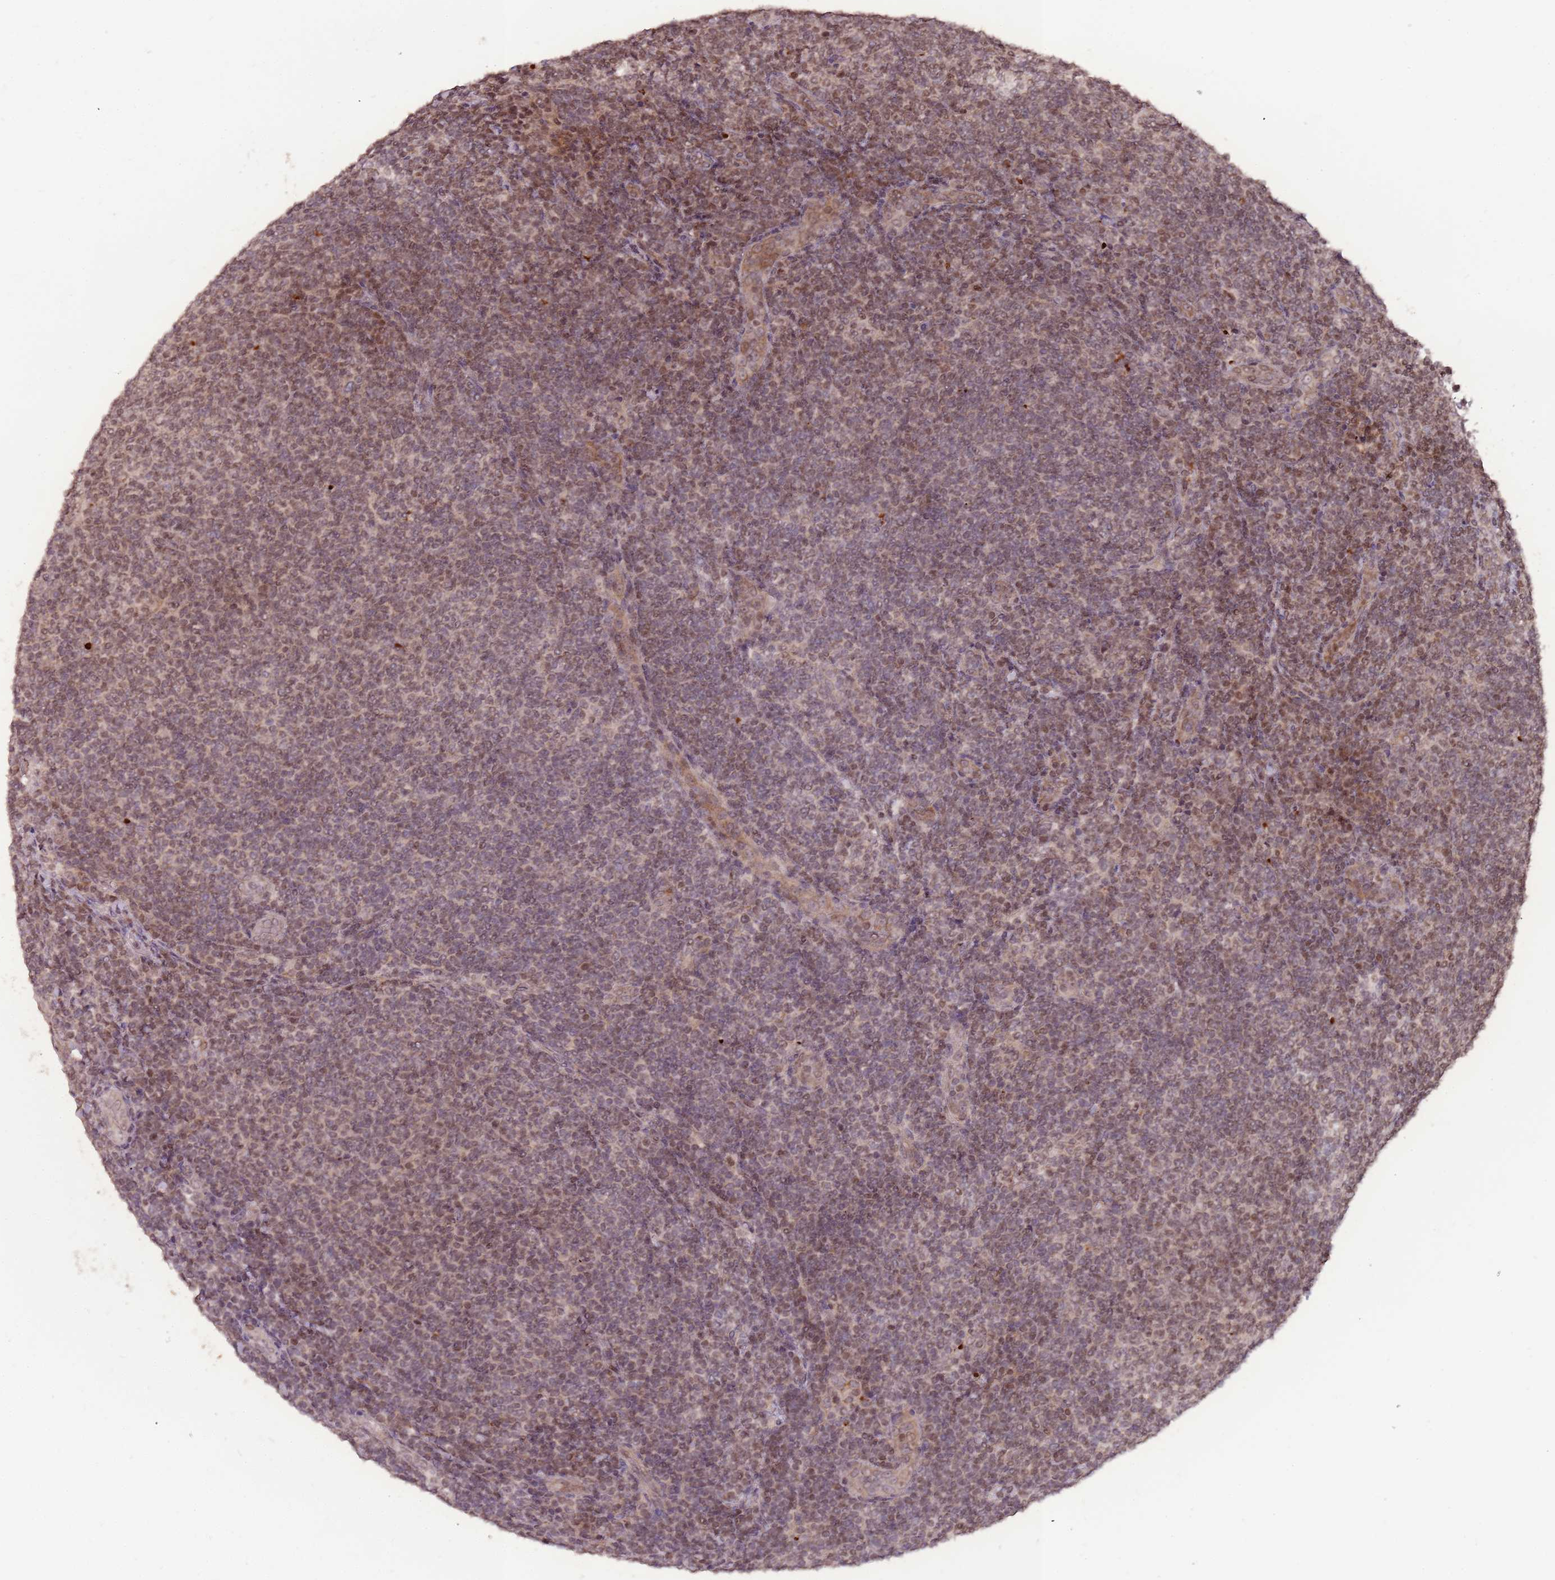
{"staining": {"intensity": "weak", "quantity": "25%-75%", "location": "nuclear"}, "tissue": "lymphoma", "cell_type": "Tumor cells", "image_type": "cancer", "snomed": [{"axis": "morphology", "description": "Malignant lymphoma, non-Hodgkin's type, Low grade"}, {"axis": "topography", "description": "Lymph node"}], "caption": "Lymphoma tissue exhibits weak nuclear positivity in approximately 25%-75% of tumor cells (brown staining indicates protein expression, while blue staining denotes nuclei).", "gene": "SAMSN1", "patient": {"sex": "male", "age": 66}}